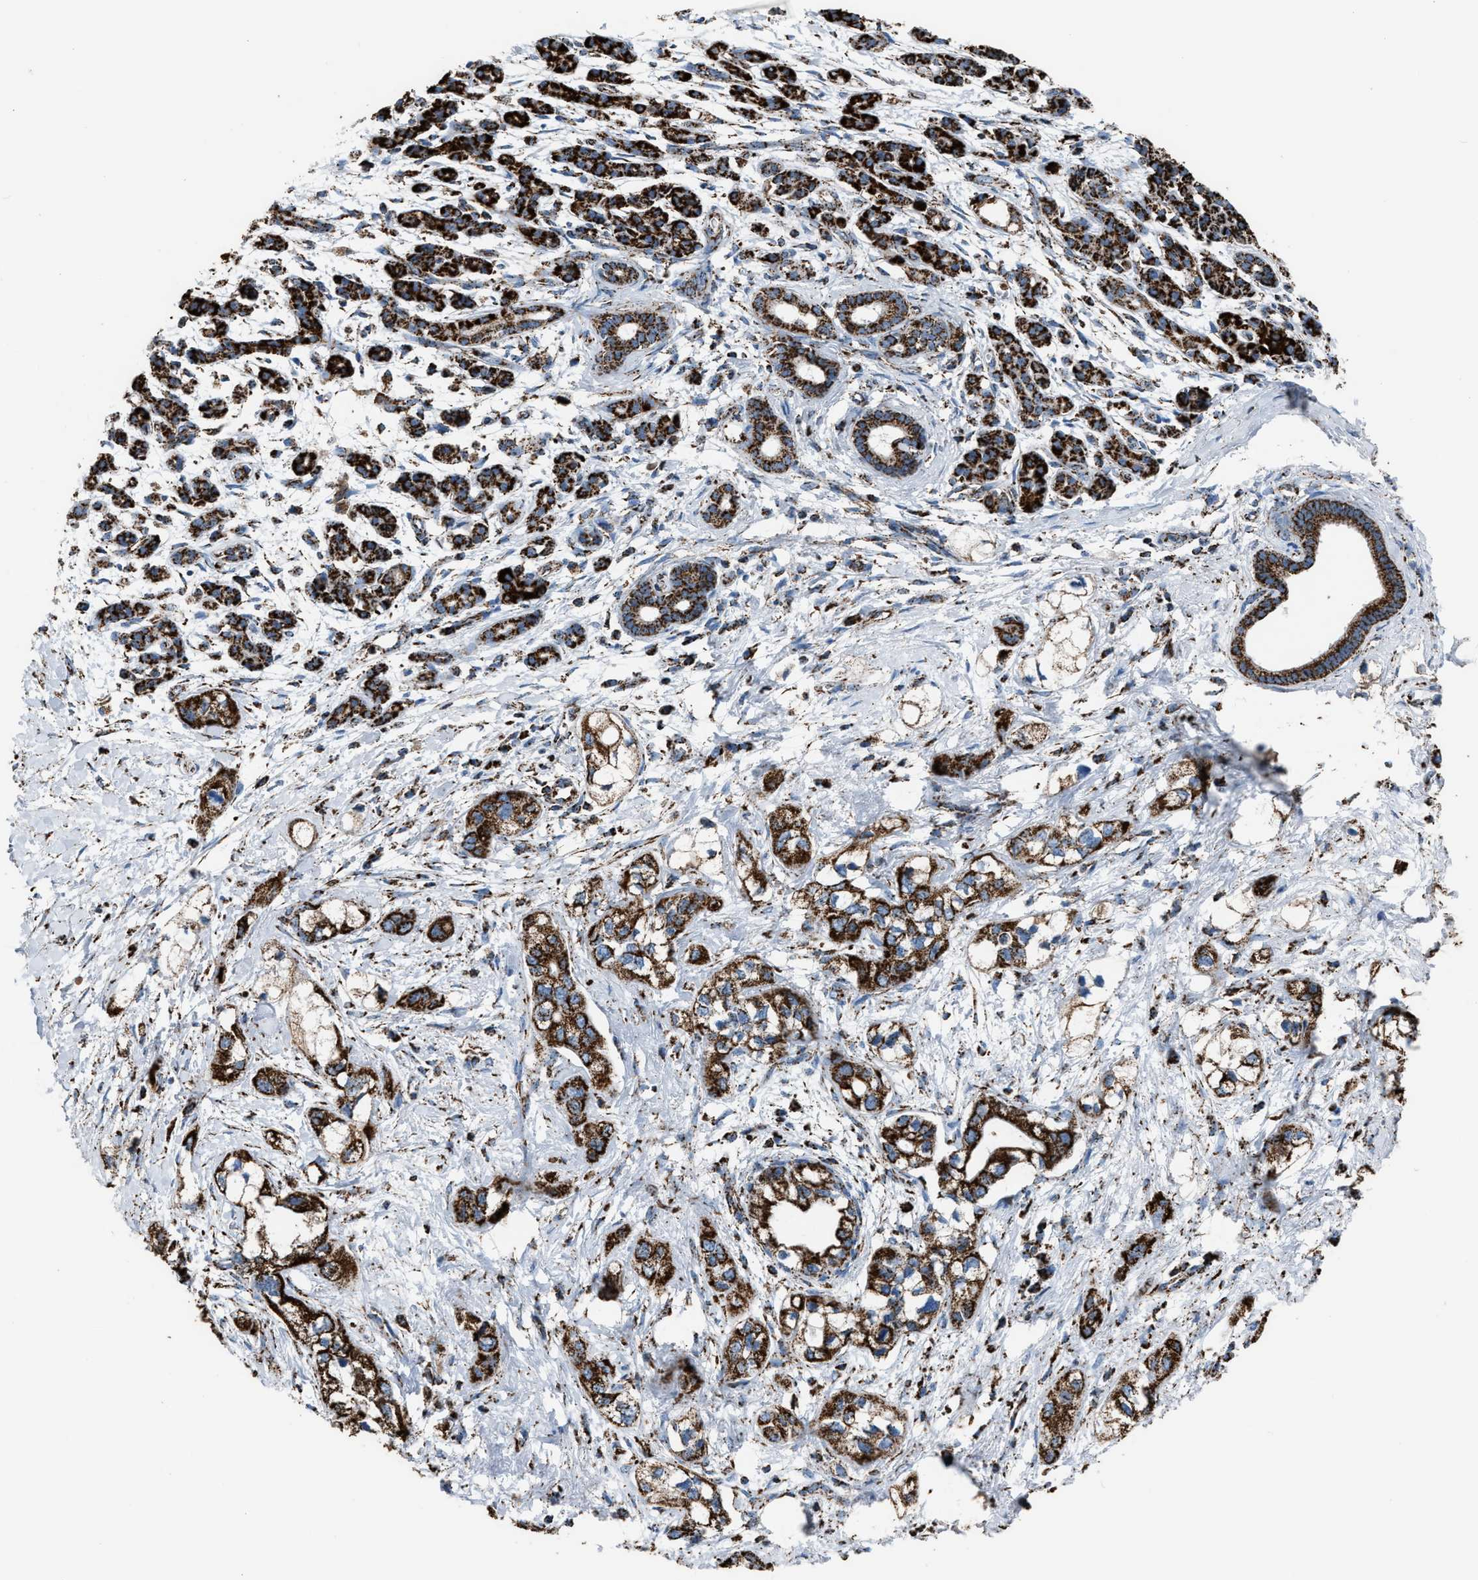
{"staining": {"intensity": "strong", "quantity": ">75%", "location": "cytoplasmic/membranous"}, "tissue": "pancreatic cancer", "cell_type": "Tumor cells", "image_type": "cancer", "snomed": [{"axis": "morphology", "description": "Adenocarcinoma, NOS"}, {"axis": "topography", "description": "Pancreas"}], "caption": "High-power microscopy captured an immunohistochemistry (IHC) image of pancreatic cancer (adenocarcinoma), revealing strong cytoplasmic/membranous positivity in approximately >75% of tumor cells.", "gene": "MDH2", "patient": {"sex": "male", "age": 74}}